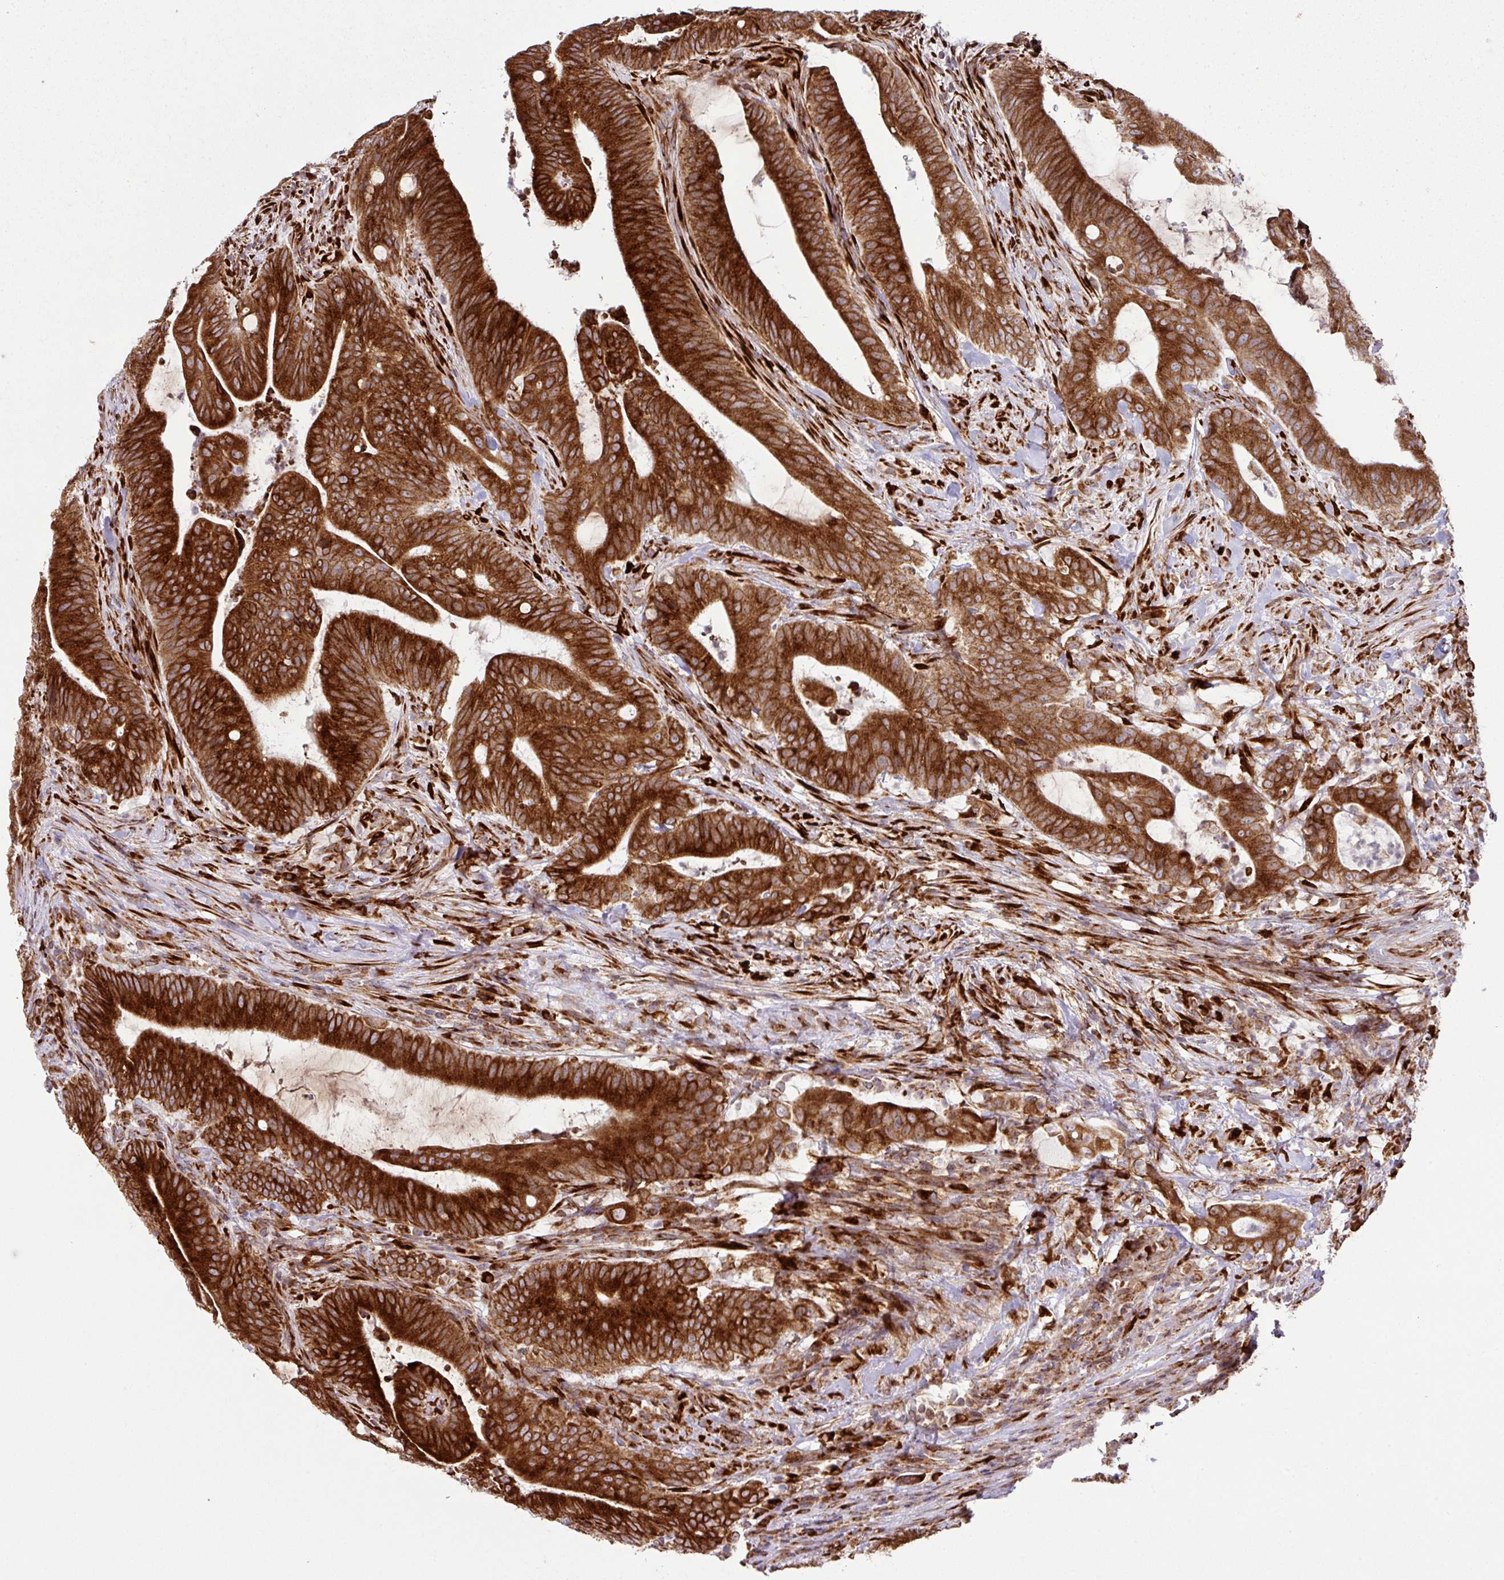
{"staining": {"intensity": "strong", "quantity": ">75%", "location": "cytoplasmic/membranous"}, "tissue": "colorectal cancer", "cell_type": "Tumor cells", "image_type": "cancer", "snomed": [{"axis": "morphology", "description": "Adenocarcinoma, NOS"}, {"axis": "topography", "description": "Colon"}], "caption": "The image demonstrates a brown stain indicating the presence of a protein in the cytoplasmic/membranous of tumor cells in colorectal adenocarcinoma.", "gene": "SLC39A7", "patient": {"sex": "female", "age": 43}}